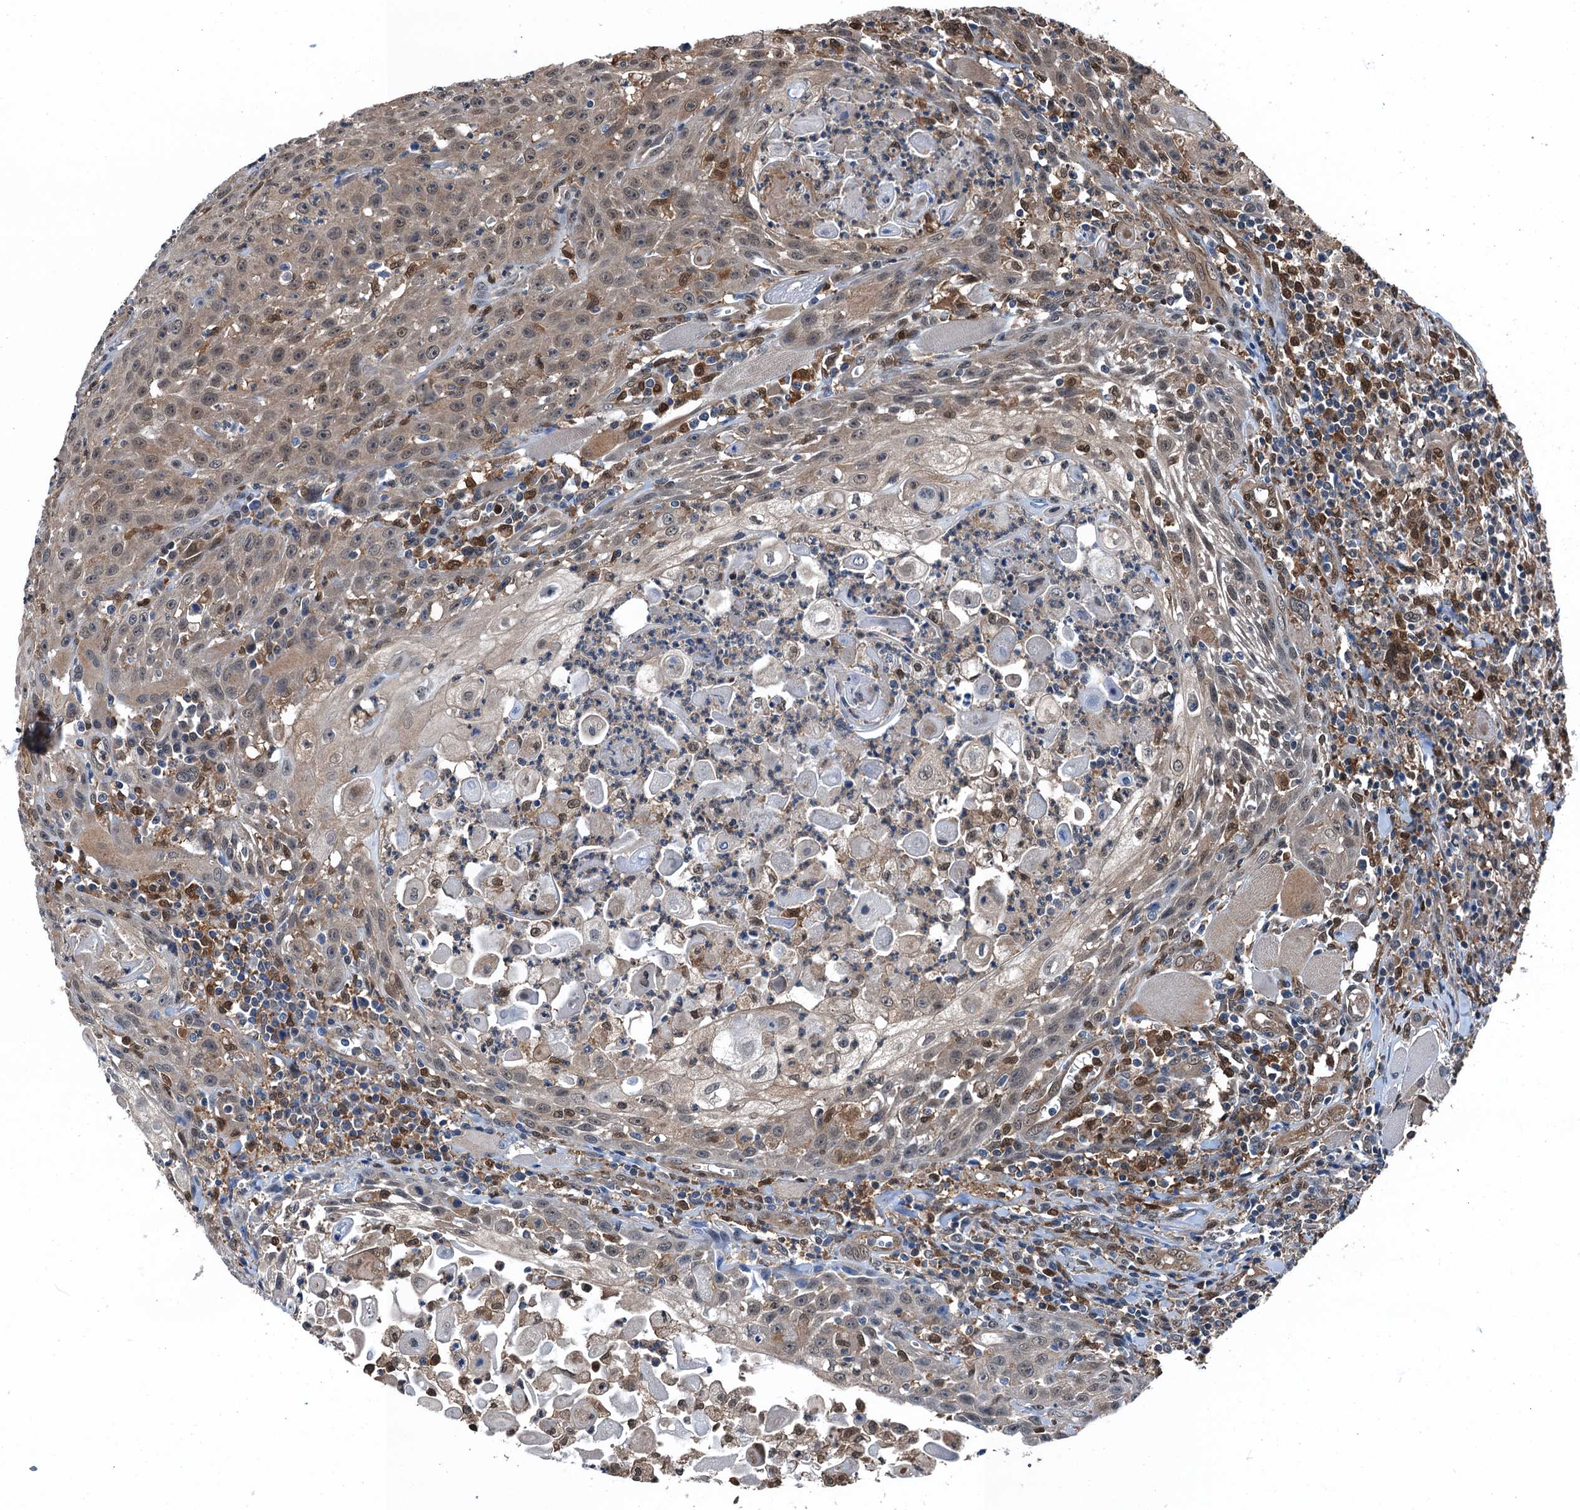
{"staining": {"intensity": "moderate", "quantity": ">75%", "location": "cytoplasmic/membranous,nuclear"}, "tissue": "oral mucosa", "cell_type": "Squamous epithelial cells", "image_type": "normal", "snomed": [{"axis": "morphology", "description": "Normal tissue, NOS"}, {"axis": "morphology", "description": "Squamous cell carcinoma, NOS"}, {"axis": "topography", "description": "Oral tissue"}, {"axis": "topography", "description": "Head-Neck"}], "caption": "Squamous epithelial cells reveal medium levels of moderate cytoplasmic/membranous,nuclear positivity in about >75% of cells in unremarkable oral mucosa. (DAB IHC with brightfield microscopy, high magnification).", "gene": "RNH1", "patient": {"sex": "female", "age": 70}}